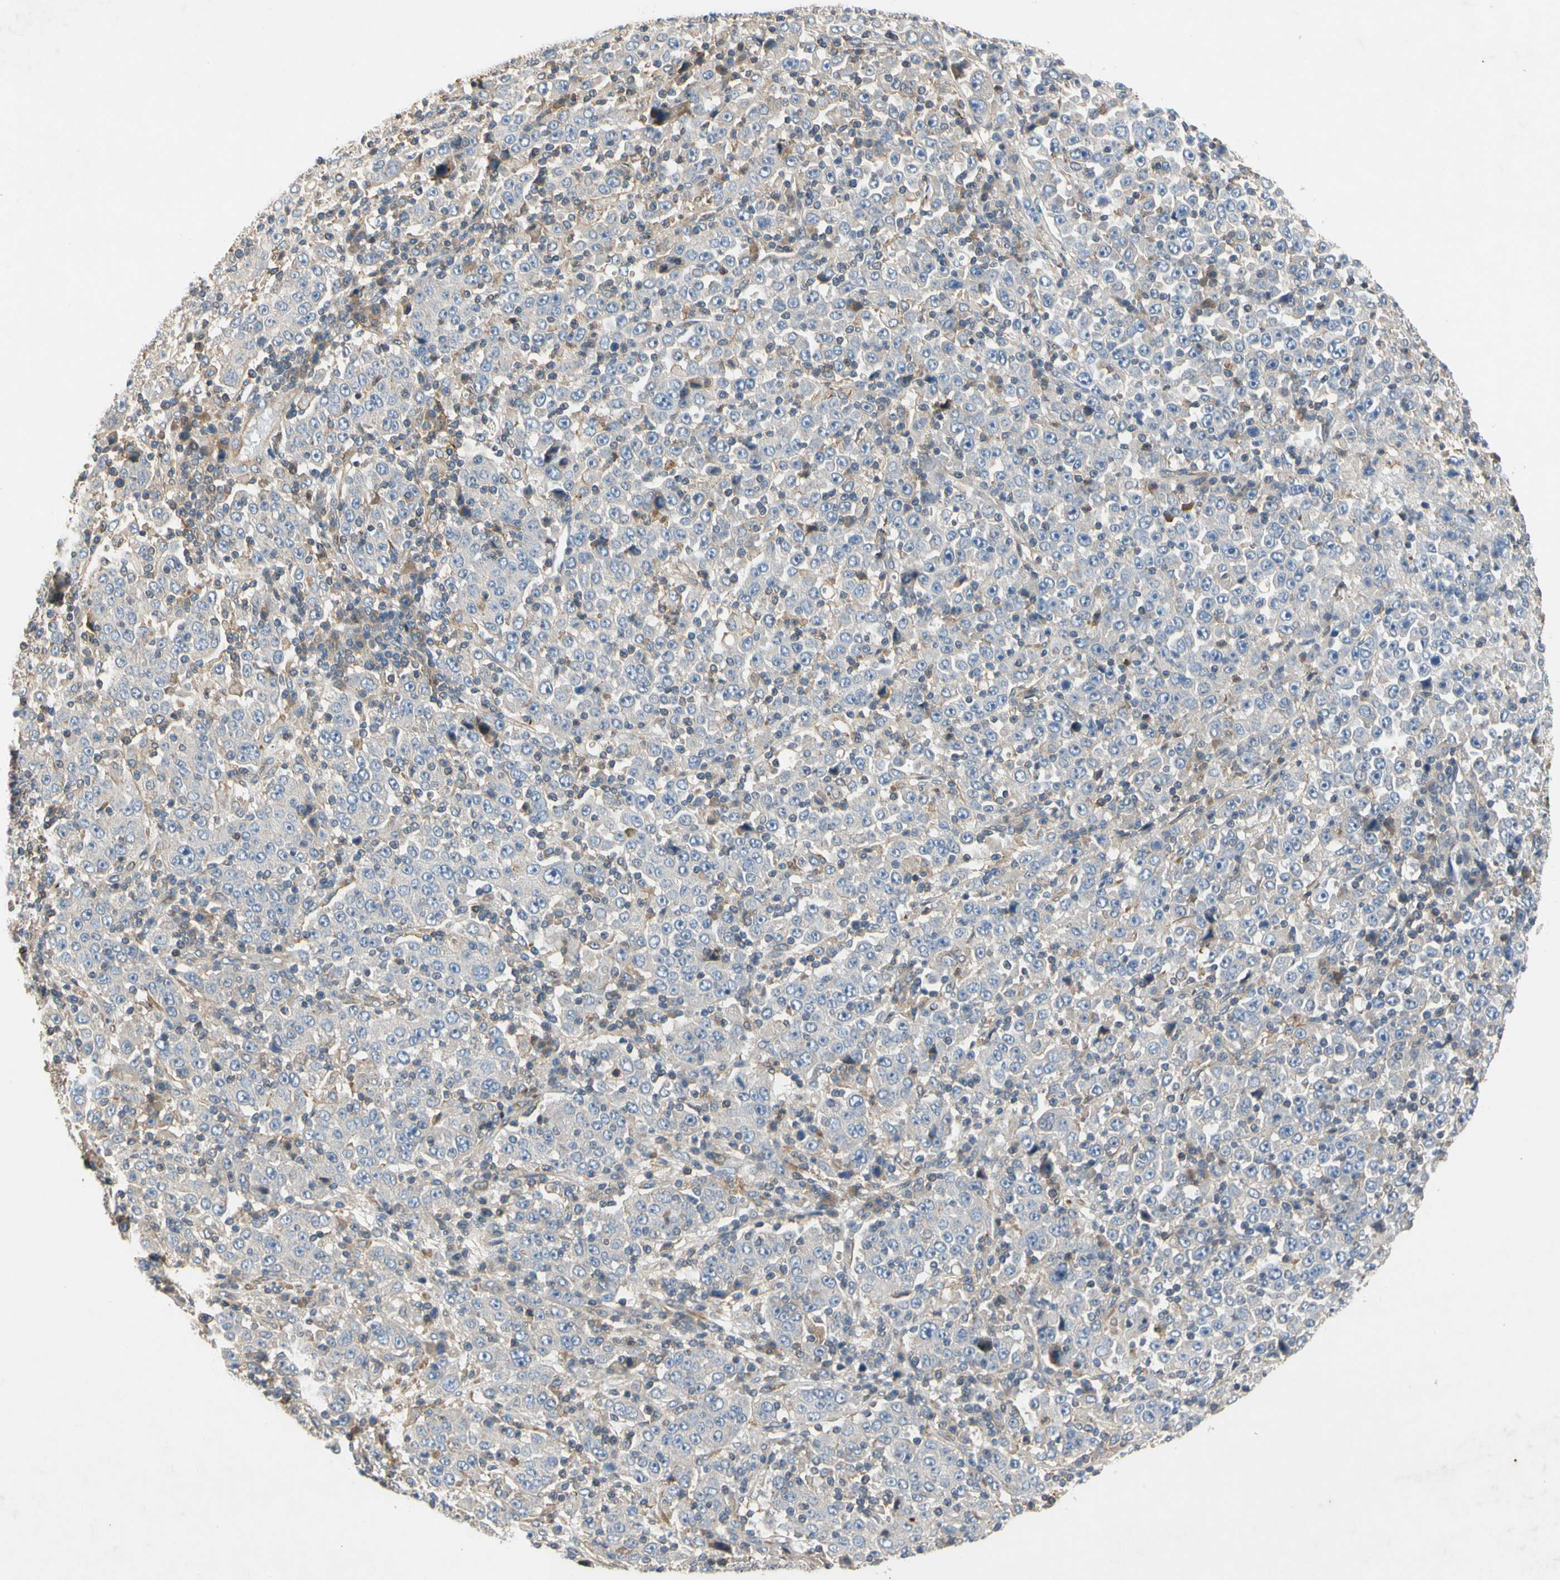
{"staining": {"intensity": "negative", "quantity": "none", "location": "none"}, "tissue": "stomach cancer", "cell_type": "Tumor cells", "image_type": "cancer", "snomed": [{"axis": "morphology", "description": "Normal tissue, NOS"}, {"axis": "morphology", "description": "Adenocarcinoma, NOS"}, {"axis": "topography", "description": "Stomach, upper"}, {"axis": "topography", "description": "Stomach"}], "caption": "A high-resolution micrograph shows immunohistochemistry (IHC) staining of adenocarcinoma (stomach), which shows no significant expression in tumor cells.", "gene": "CRTAC1", "patient": {"sex": "male", "age": 59}}